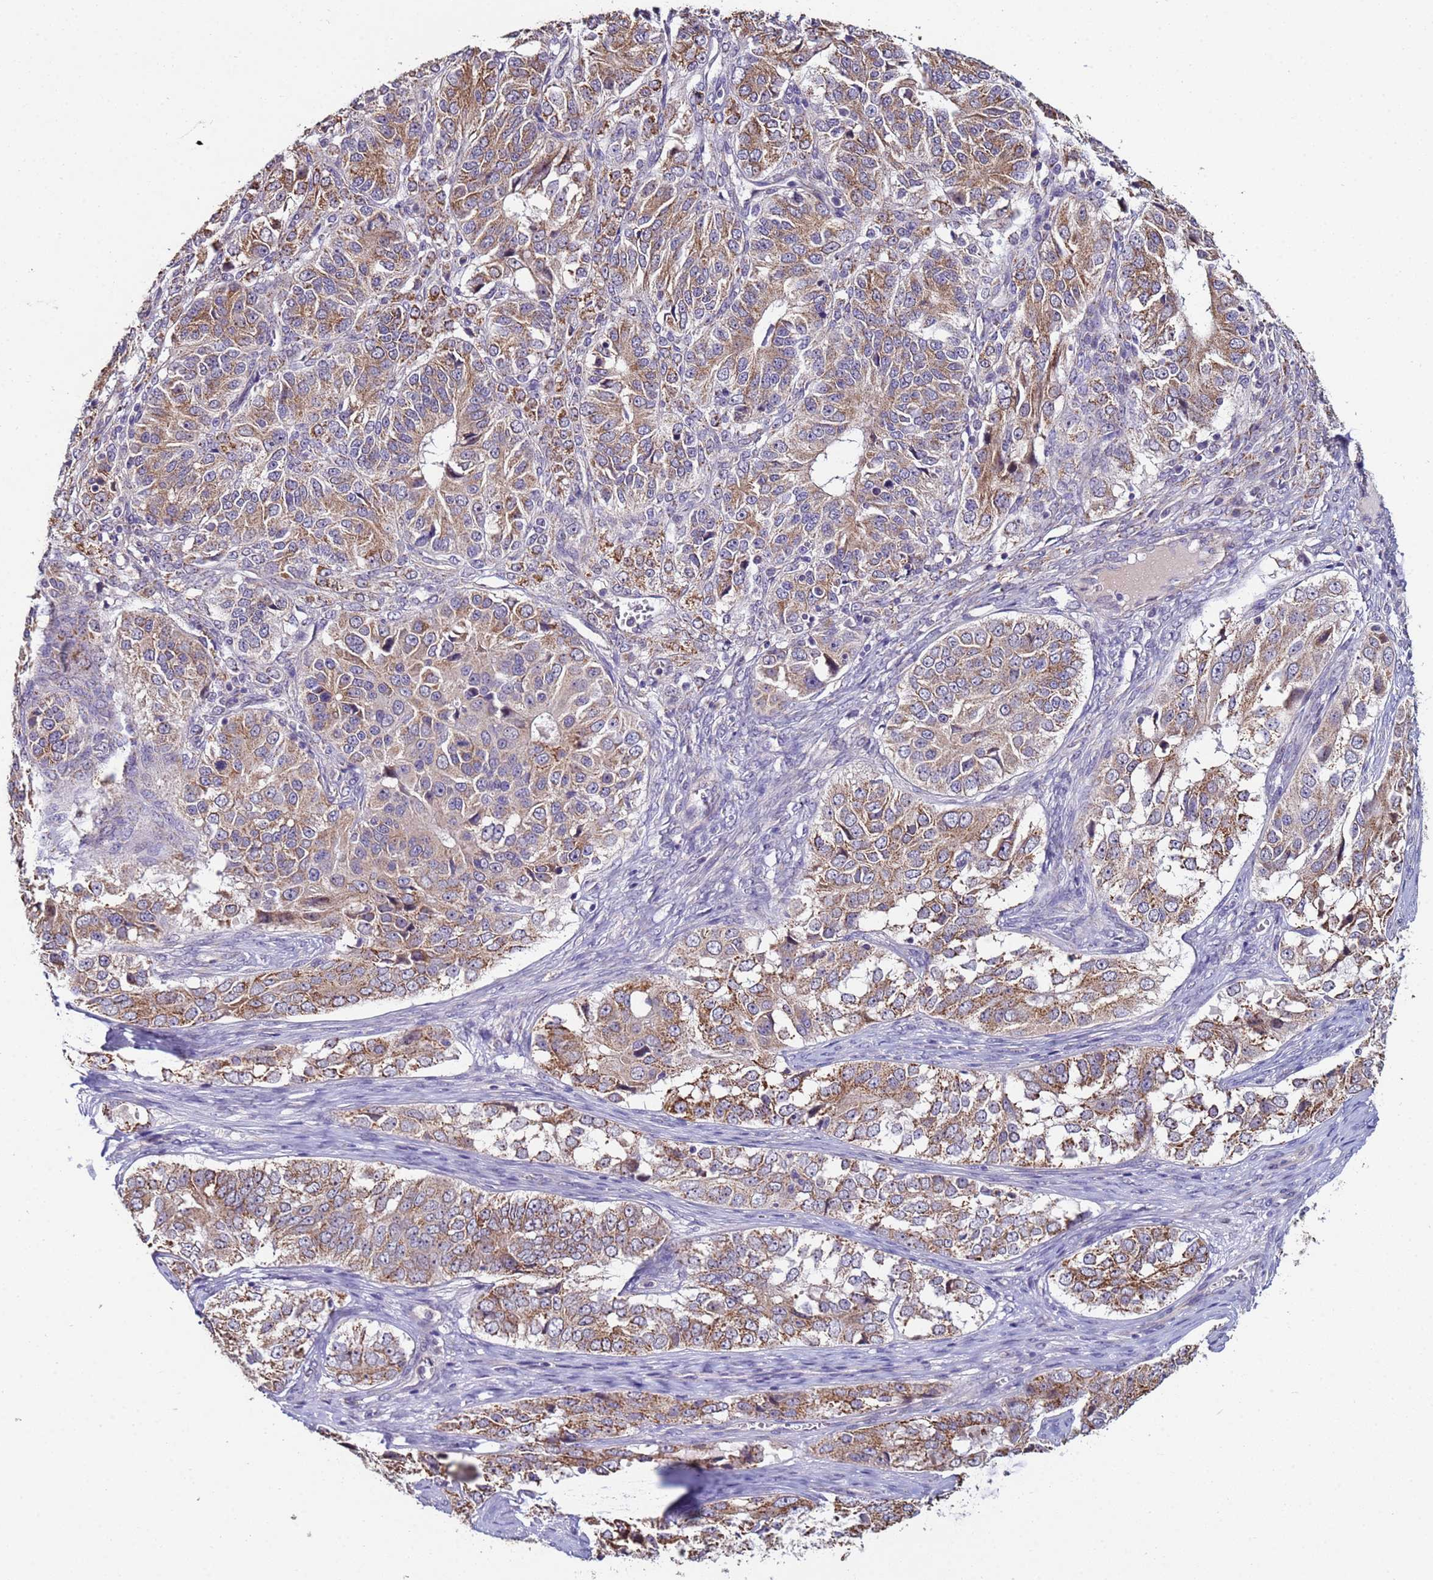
{"staining": {"intensity": "moderate", "quantity": ">75%", "location": "cytoplasmic/membranous"}, "tissue": "ovarian cancer", "cell_type": "Tumor cells", "image_type": "cancer", "snomed": [{"axis": "morphology", "description": "Carcinoma, endometroid"}, {"axis": "topography", "description": "Ovary"}], "caption": "Endometroid carcinoma (ovarian) stained with DAB (3,3'-diaminobenzidine) immunohistochemistry (IHC) reveals medium levels of moderate cytoplasmic/membranous positivity in approximately >75% of tumor cells.", "gene": "CLHC1", "patient": {"sex": "female", "age": 51}}